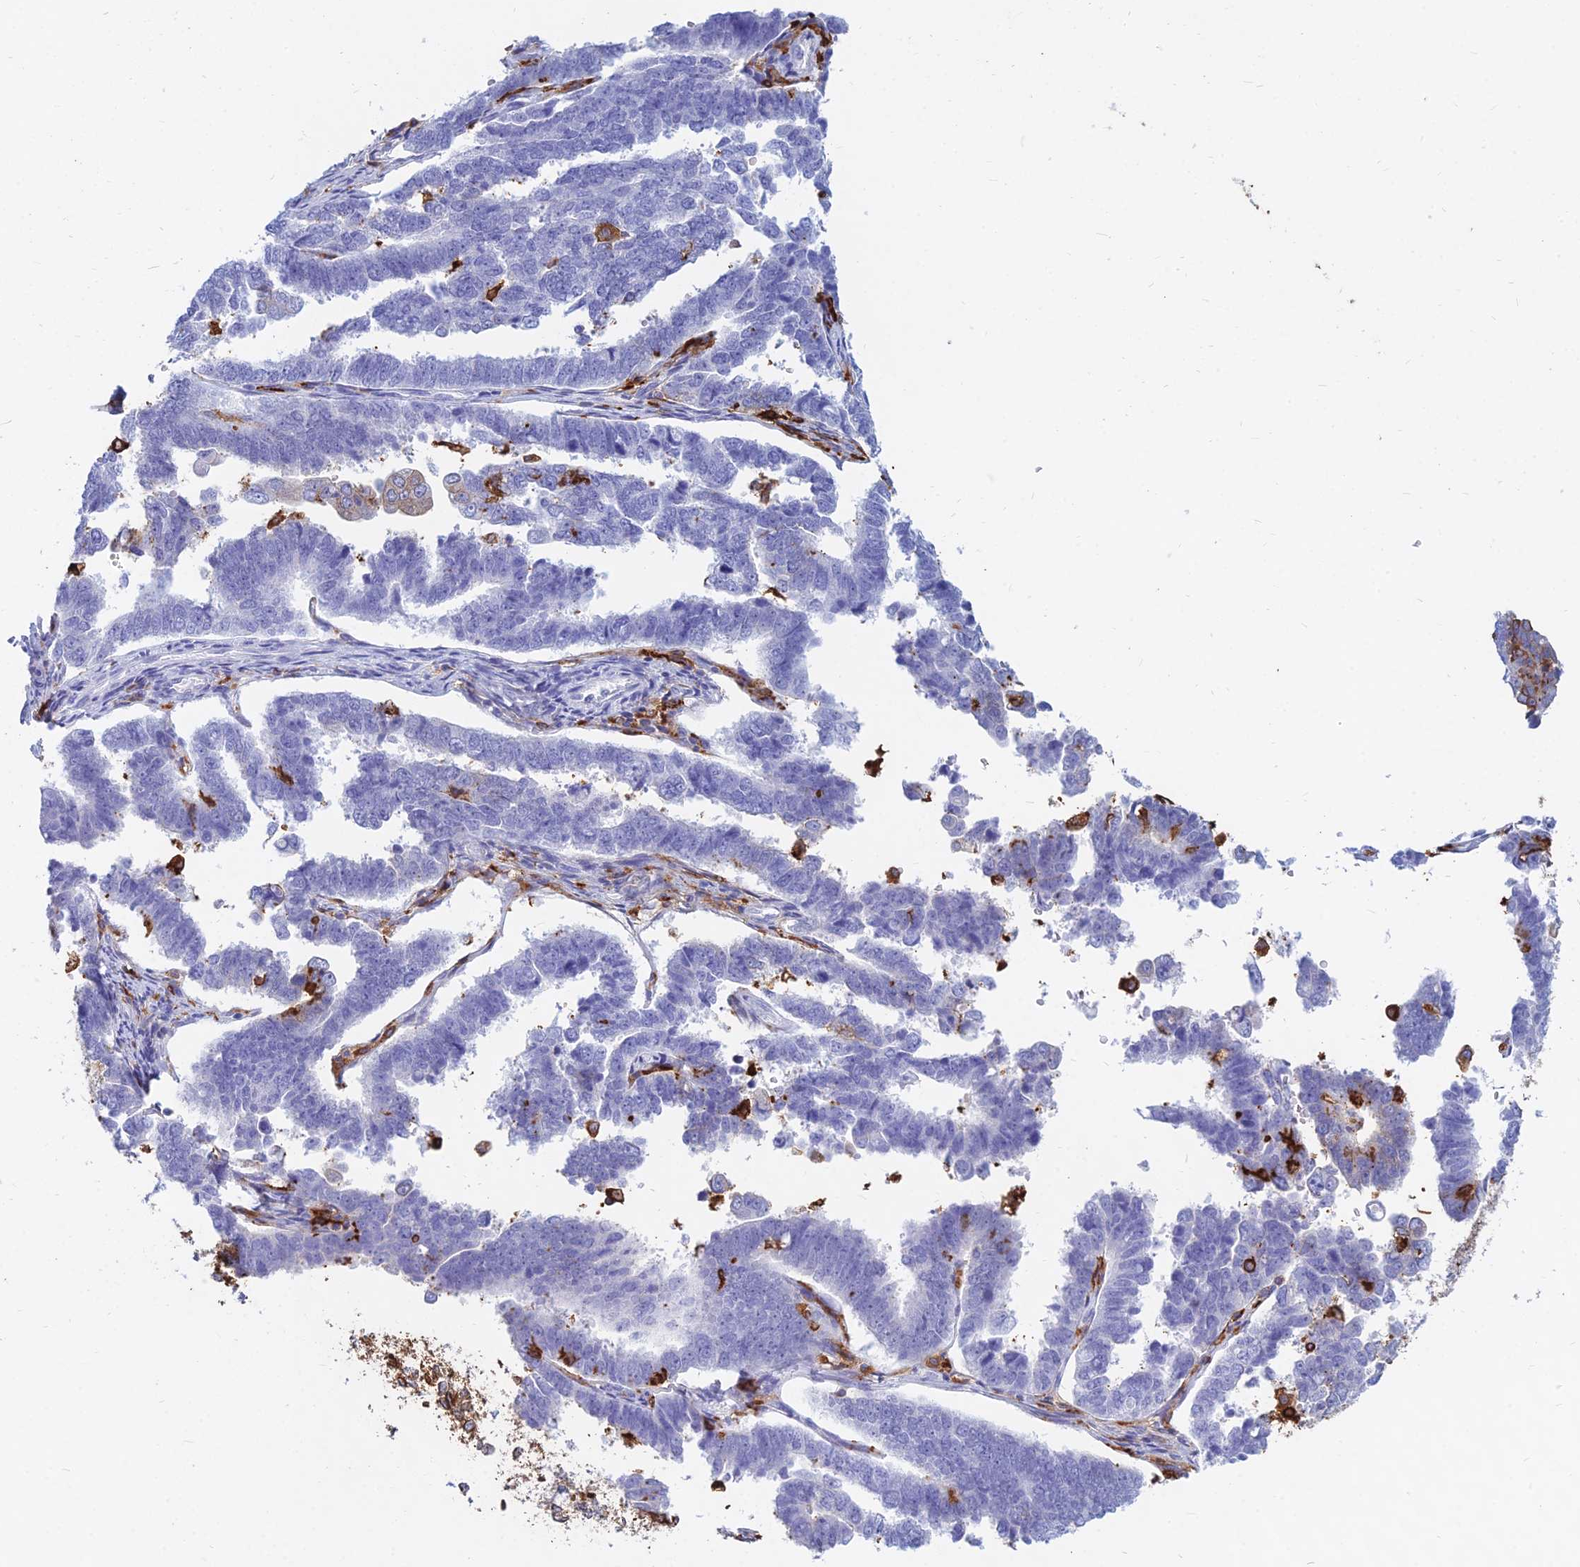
{"staining": {"intensity": "moderate", "quantity": "<25%", "location": "cytoplasmic/membranous"}, "tissue": "endometrial cancer", "cell_type": "Tumor cells", "image_type": "cancer", "snomed": [{"axis": "morphology", "description": "Adenocarcinoma, NOS"}, {"axis": "topography", "description": "Endometrium"}], "caption": "The image displays immunohistochemical staining of adenocarcinoma (endometrial). There is moderate cytoplasmic/membranous positivity is appreciated in approximately <25% of tumor cells.", "gene": "HLA-DRB1", "patient": {"sex": "female", "age": 75}}